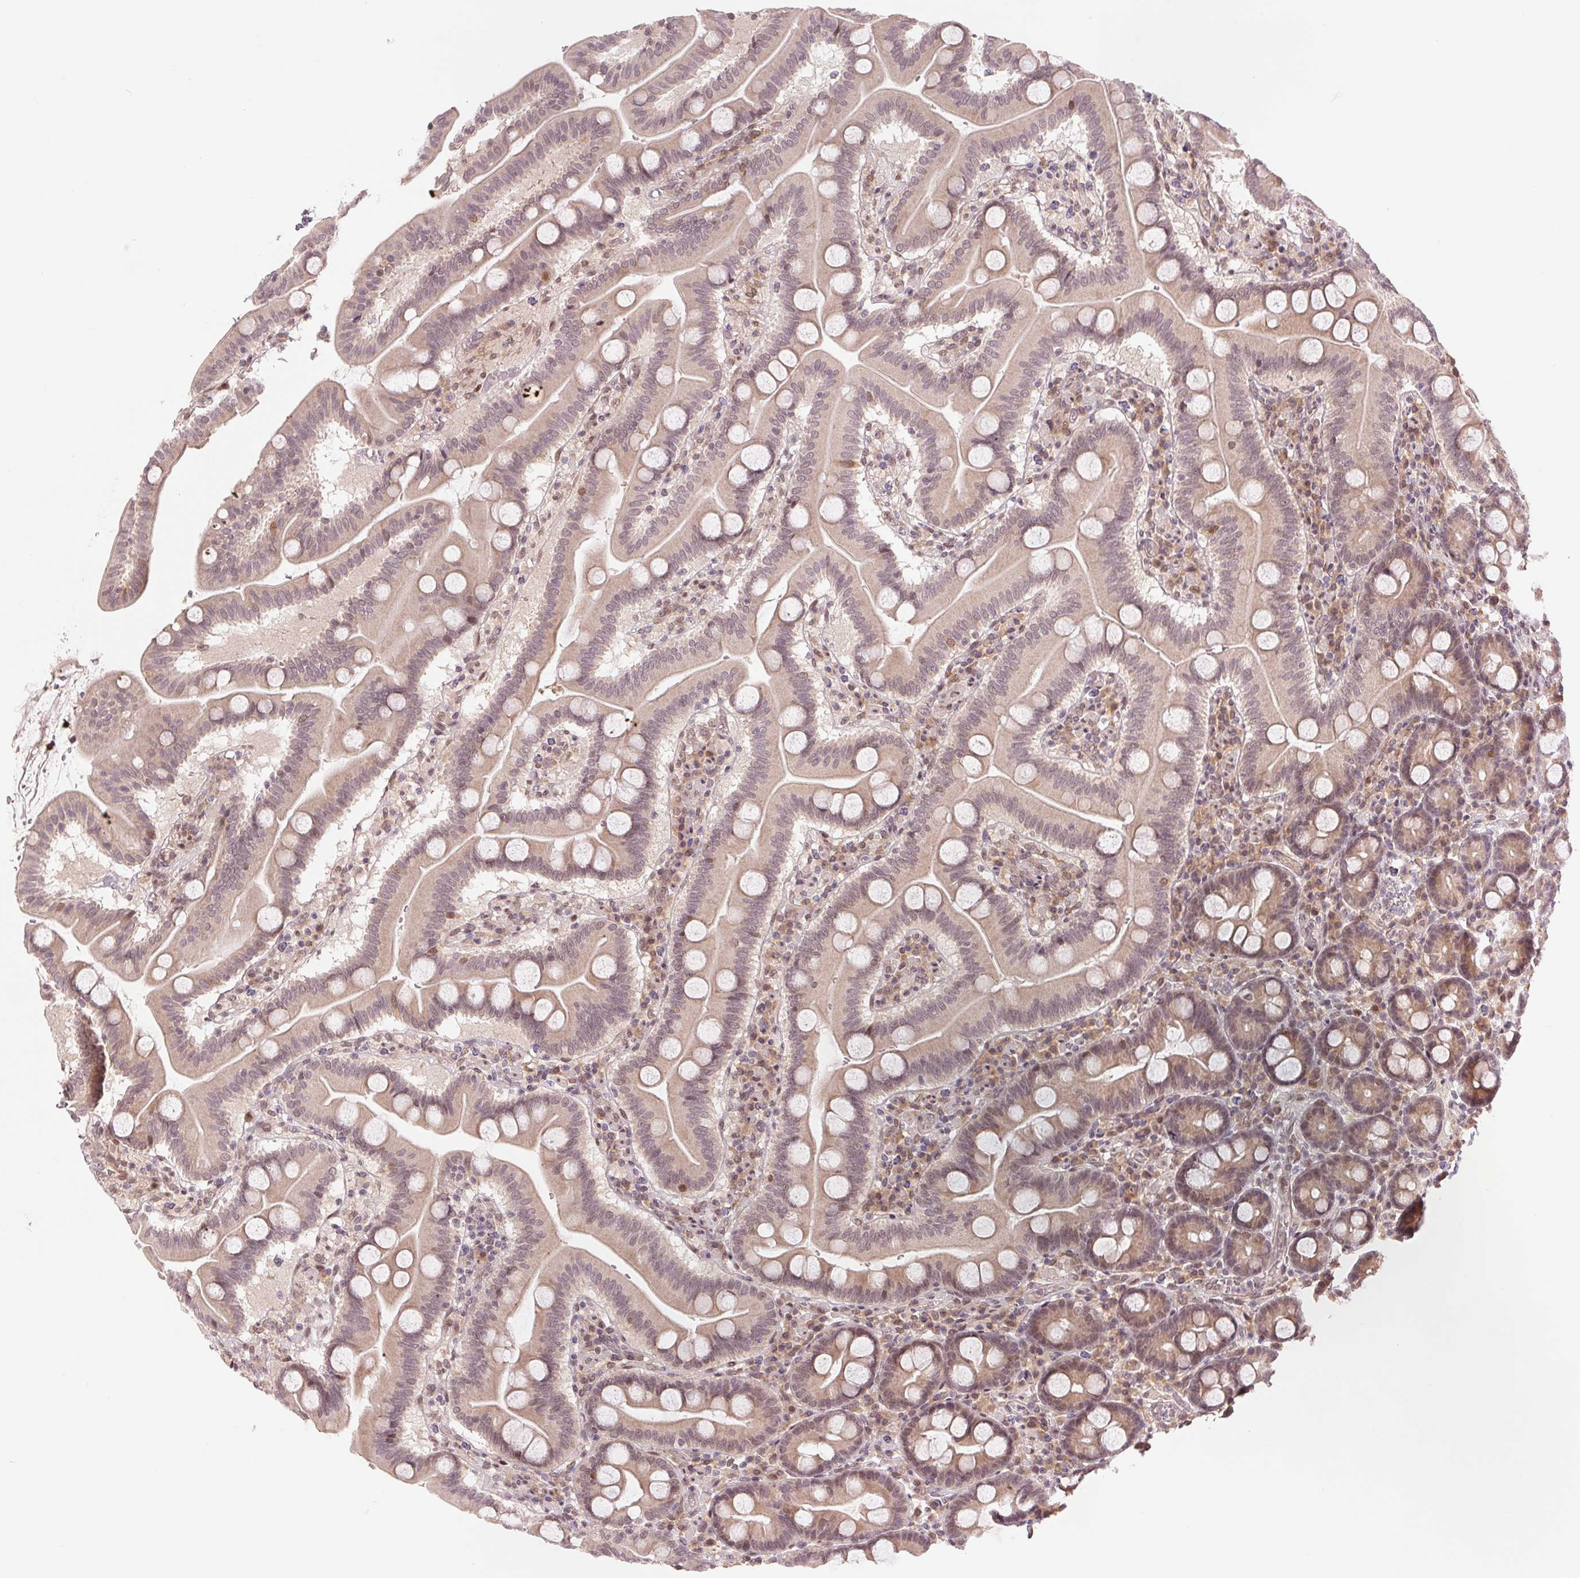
{"staining": {"intensity": "moderate", "quantity": "25%-75%", "location": "cytoplasmic/membranous"}, "tissue": "duodenum", "cell_type": "Glandular cells", "image_type": "normal", "snomed": [{"axis": "morphology", "description": "Normal tissue, NOS"}, {"axis": "topography", "description": "Pancreas"}, {"axis": "topography", "description": "Duodenum"}], "caption": "Immunohistochemical staining of normal duodenum shows medium levels of moderate cytoplasmic/membranous expression in approximately 25%-75% of glandular cells.", "gene": "ERI3", "patient": {"sex": "male", "age": 59}}